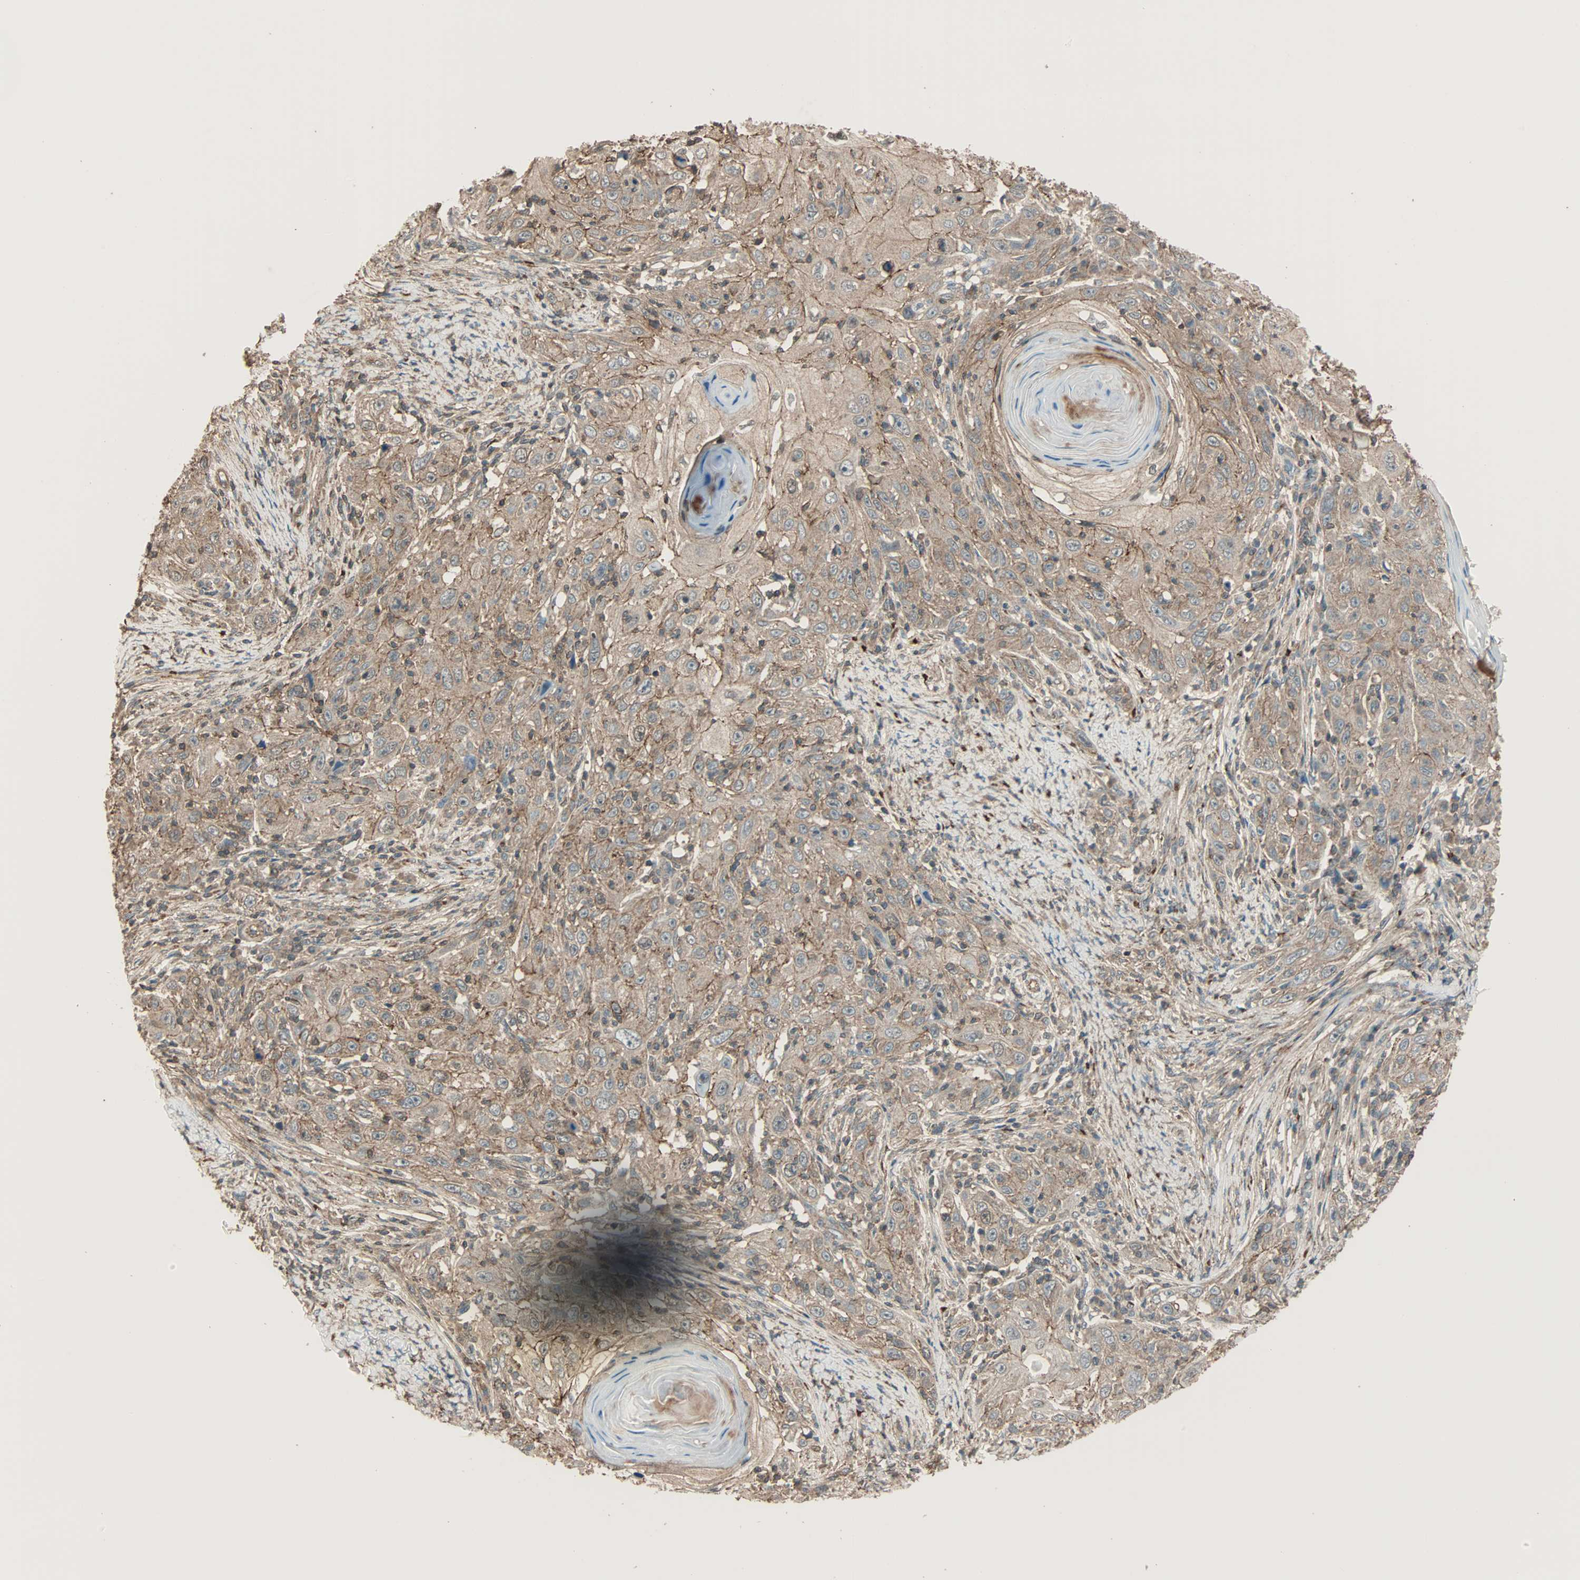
{"staining": {"intensity": "weak", "quantity": ">75%", "location": "cytoplasmic/membranous"}, "tissue": "skin cancer", "cell_type": "Tumor cells", "image_type": "cancer", "snomed": [{"axis": "morphology", "description": "Squamous cell carcinoma, NOS"}, {"axis": "topography", "description": "Skin"}], "caption": "Weak cytoplasmic/membranous staining is identified in about >75% of tumor cells in skin squamous cell carcinoma. (Brightfield microscopy of DAB IHC at high magnification).", "gene": "MAP3K21", "patient": {"sex": "female", "age": 88}}